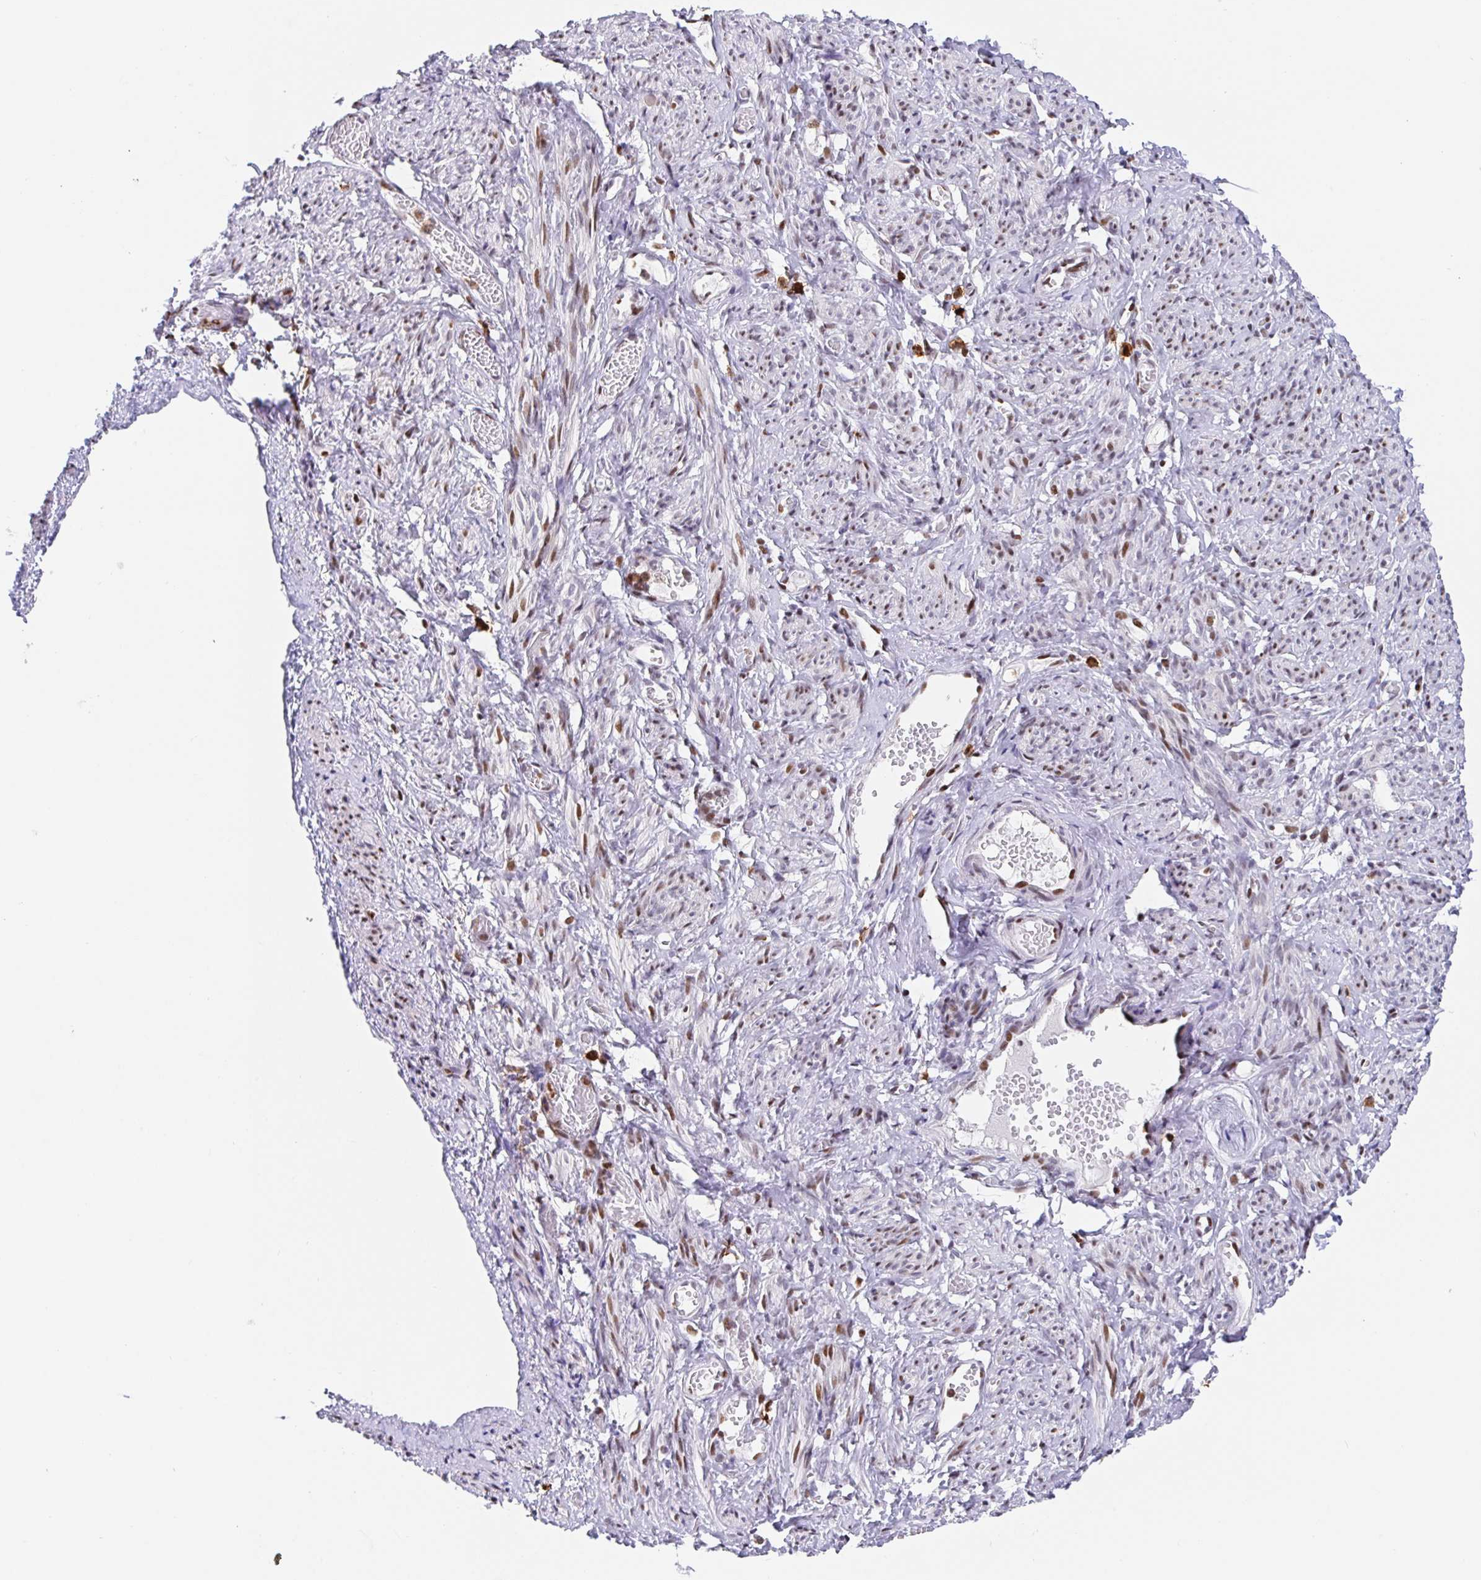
{"staining": {"intensity": "strong", "quantity": "25%-75%", "location": "nuclear"}, "tissue": "smooth muscle", "cell_type": "Smooth muscle cells", "image_type": "normal", "snomed": [{"axis": "morphology", "description": "Normal tissue, NOS"}, {"axis": "topography", "description": "Smooth muscle"}], "caption": "A photomicrograph showing strong nuclear expression in about 25%-75% of smooth muscle cells in normal smooth muscle, as visualized by brown immunohistochemical staining.", "gene": "SETD5", "patient": {"sex": "female", "age": 65}}